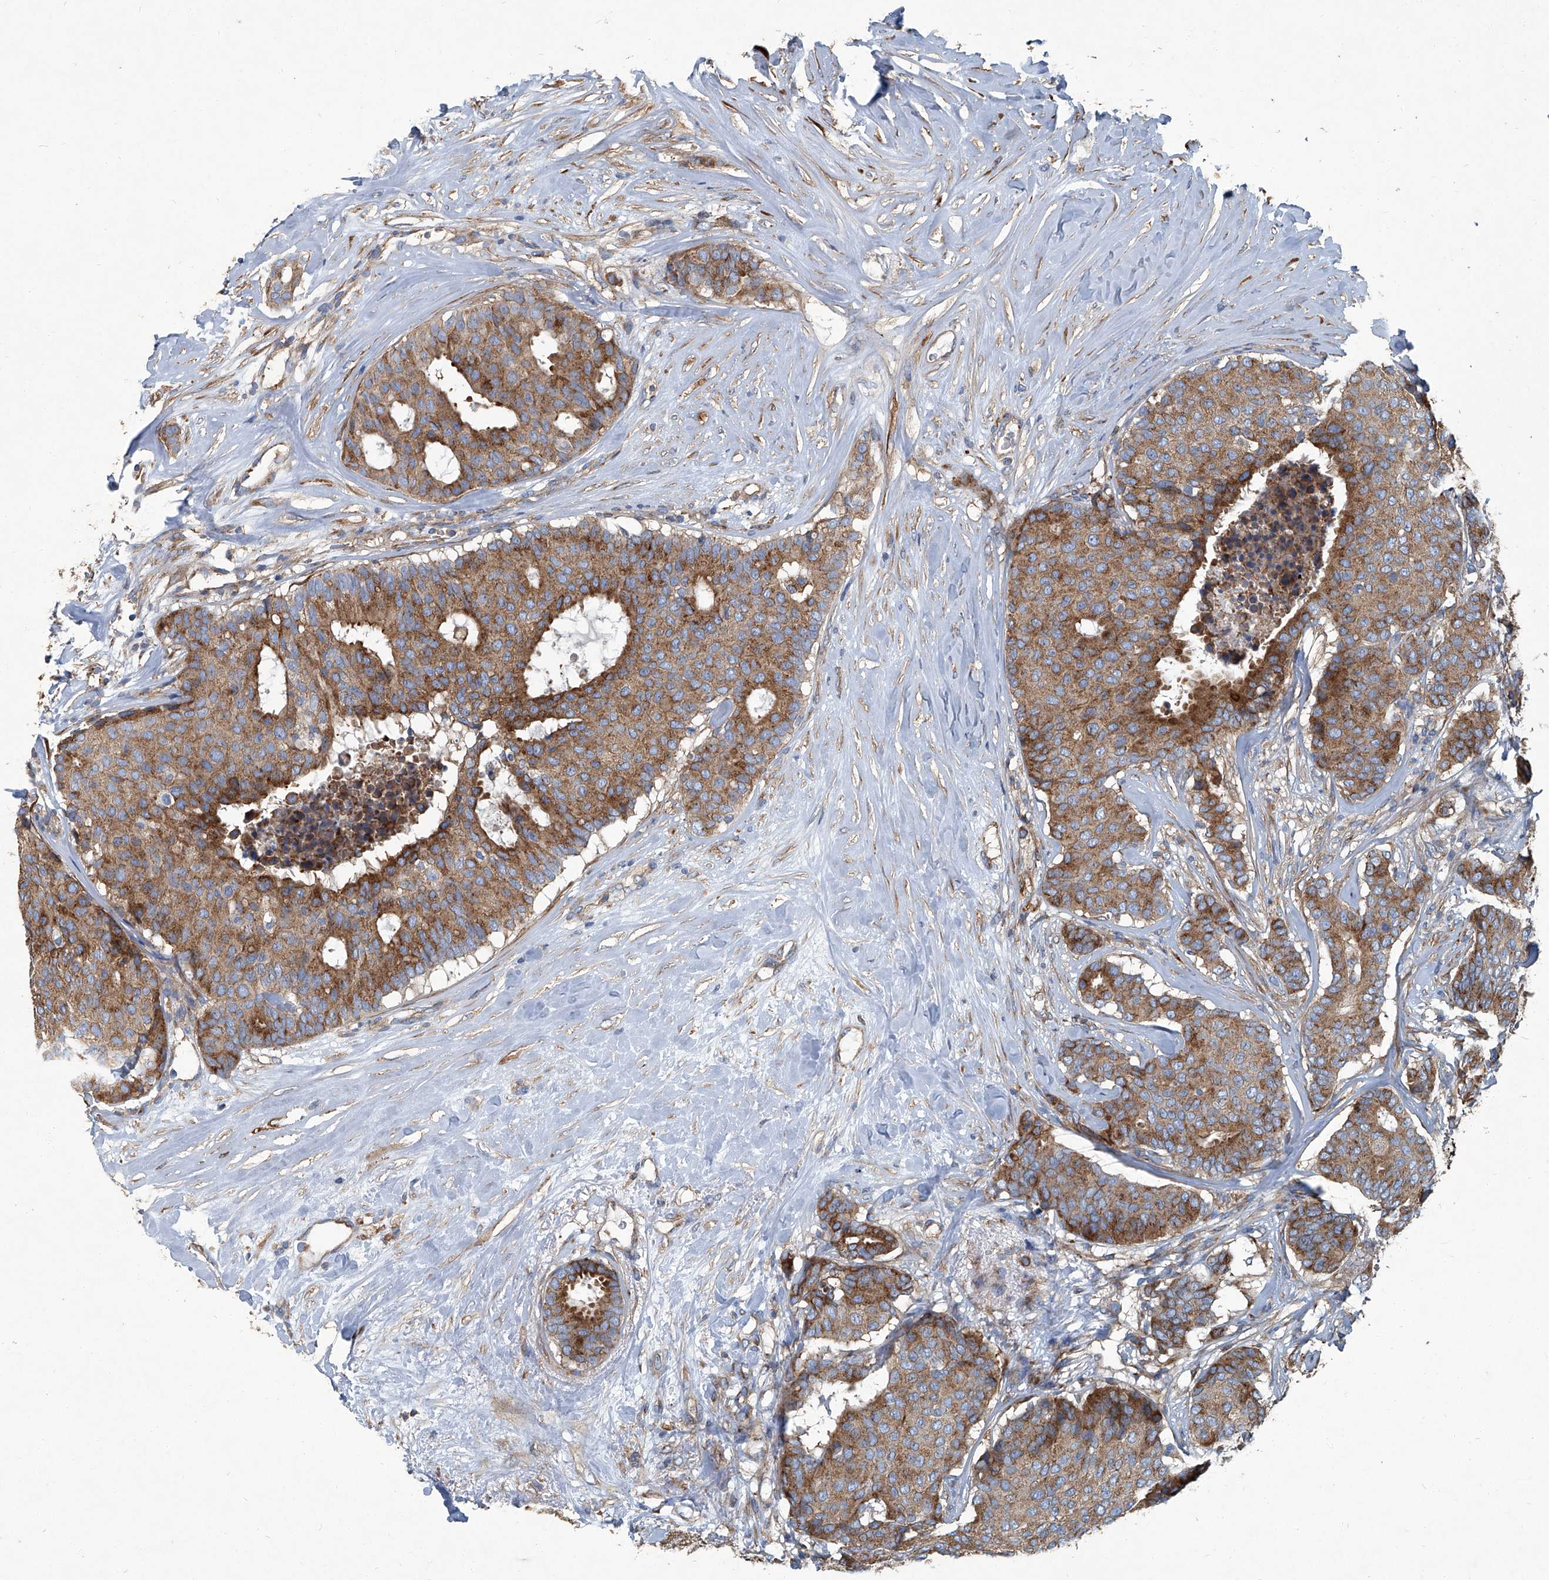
{"staining": {"intensity": "moderate", "quantity": ">75%", "location": "cytoplasmic/membranous"}, "tissue": "breast cancer", "cell_type": "Tumor cells", "image_type": "cancer", "snomed": [{"axis": "morphology", "description": "Duct carcinoma"}, {"axis": "topography", "description": "Breast"}], "caption": "DAB immunohistochemical staining of intraductal carcinoma (breast) demonstrates moderate cytoplasmic/membranous protein staining in about >75% of tumor cells.", "gene": "PIGH", "patient": {"sex": "female", "age": 75}}